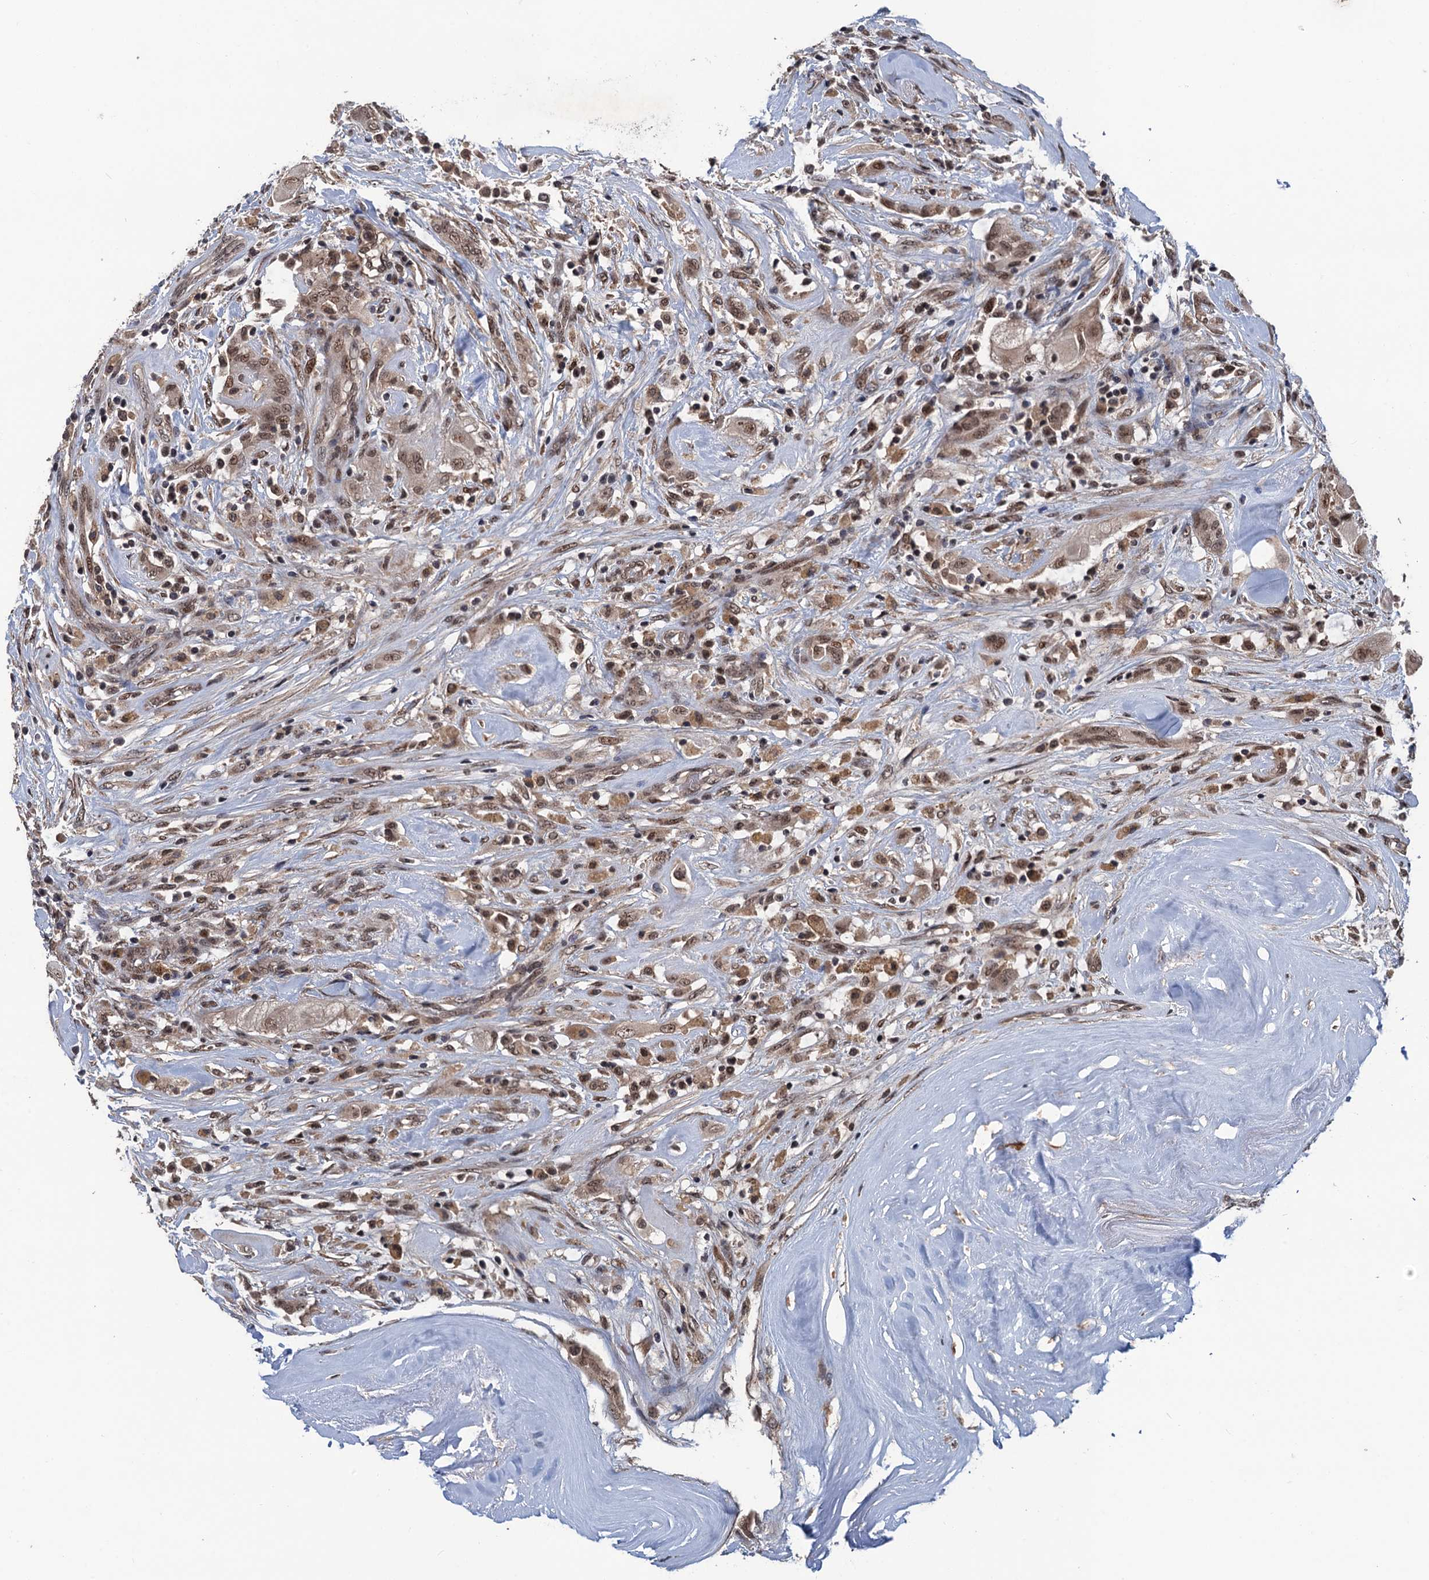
{"staining": {"intensity": "moderate", "quantity": ">75%", "location": "nuclear"}, "tissue": "thyroid cancer", "cell_type": "Tumor cells", "image_type": "cancer", "snomed": [{"axis": "morphology", "description": "Papillary adenocarcinoma, NOS"}, {"axis": "topography", "description": "Thyroid gland"}], "caption": "DAB (3,3'-diaminobenzidine) immunohistochemical staining of human papillary adenocarcinoma (thyroid) displays moderate nuclear protein positivity in about >75% of tumor cells. The protein is stained brown, and the nuclei are stained in blue (DAB IHC with brightfield microscopy, high magnification).", "gene": "RASSF4", "patient": {"sex": "female", "age": 59}}